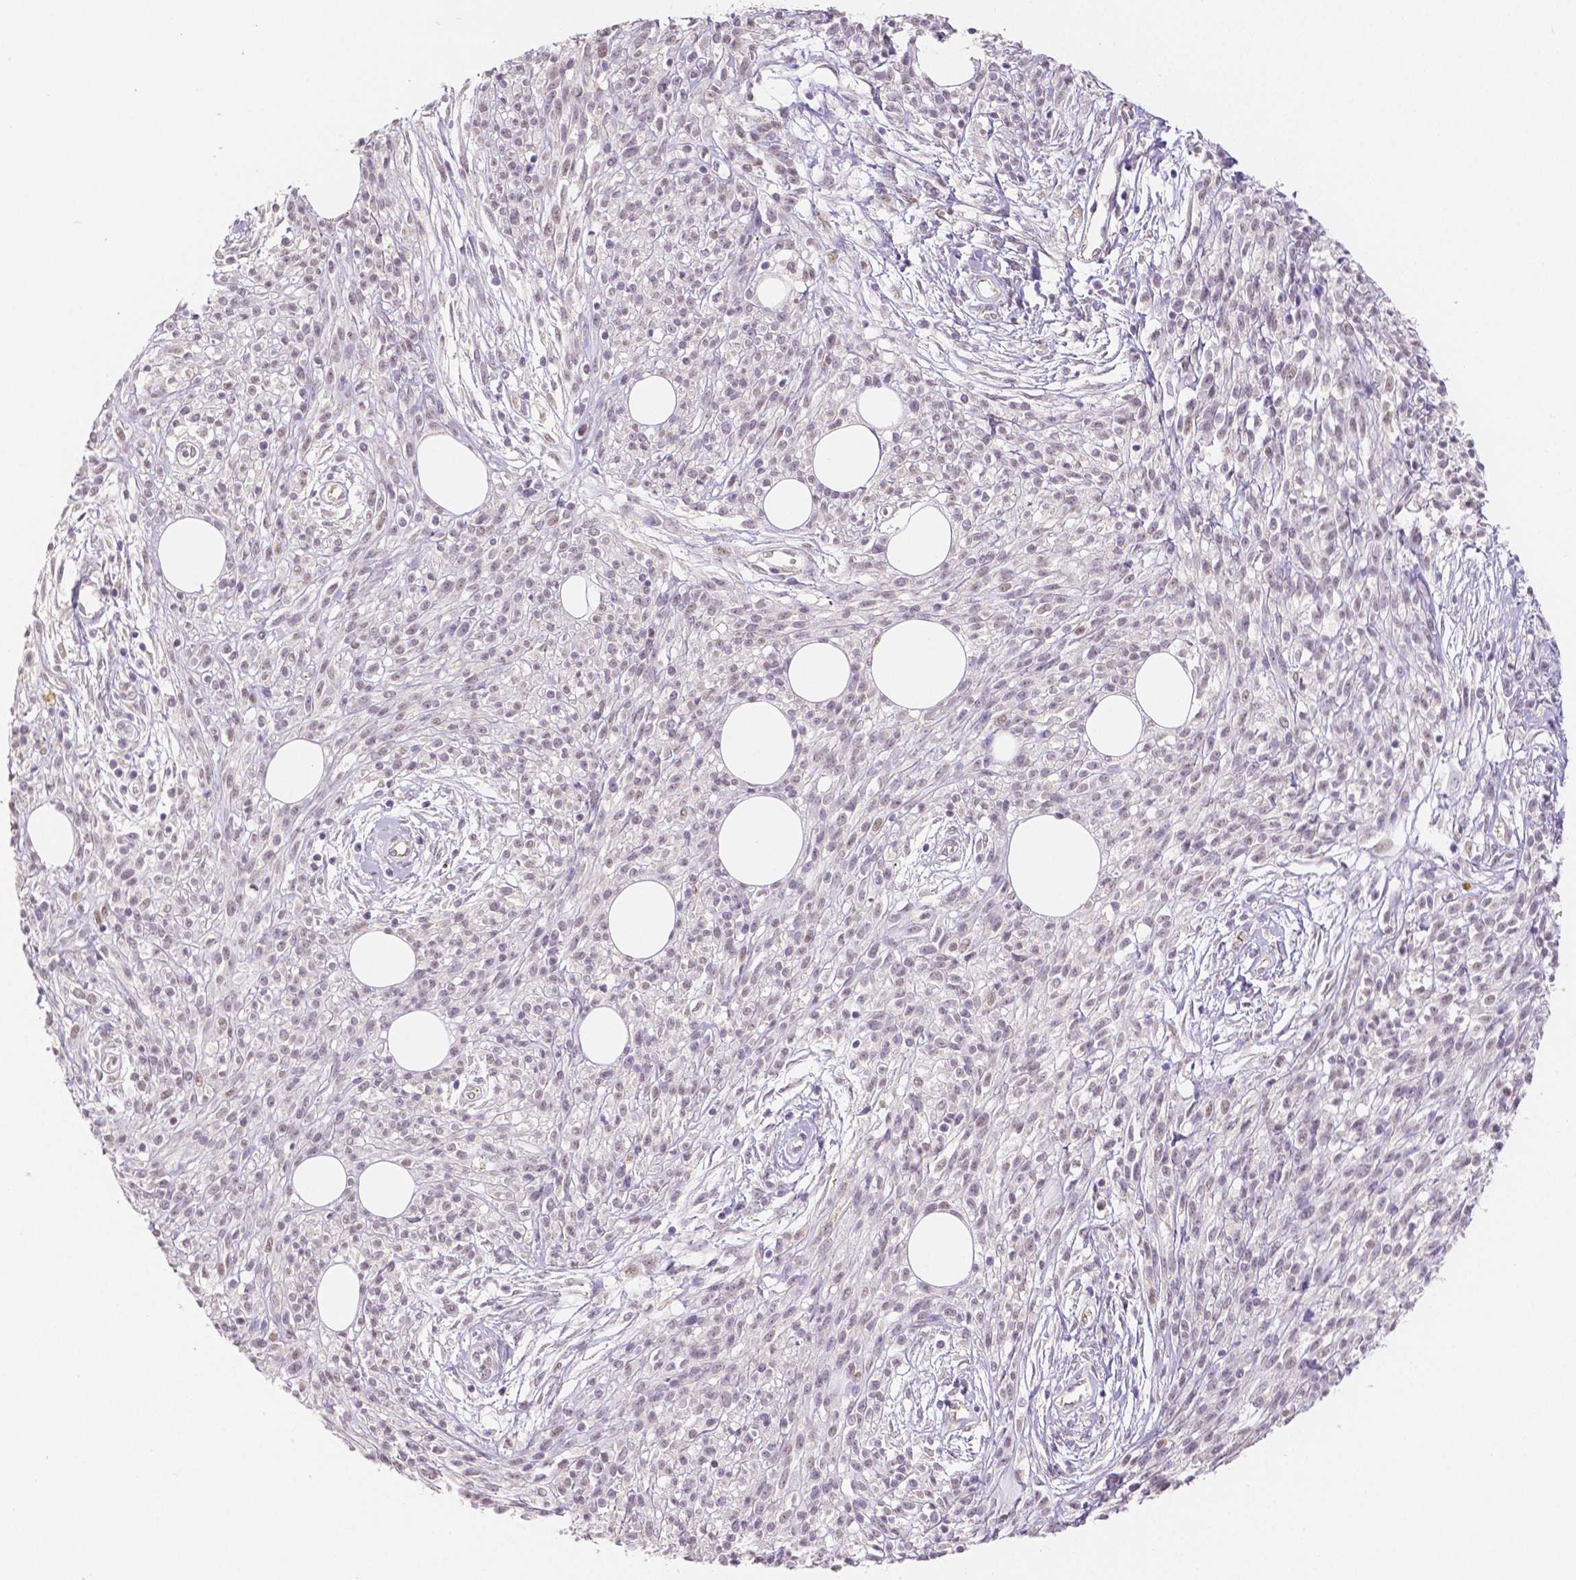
{"staining": {"intensity": "negative", "quantity": "none", "location": "none"}, "tissue": "melanoma", "cell_type": "Tumor cells", "image_type": "cancer", "snomed": [{"axis": "morphology", "description": "Malignant melanoma, NOS"}, {"axis": "topography", "description": "Skin"}, {"axis": "topography", "description": "Skin of trunk"}], "caption": "Immunohistochemical staining of human melanoma demonstrates no significant staining in tumor cells. Nuclei are stained in blue.", "gene": "OCLN", "patient": {"sex": "male", "age": 74}}